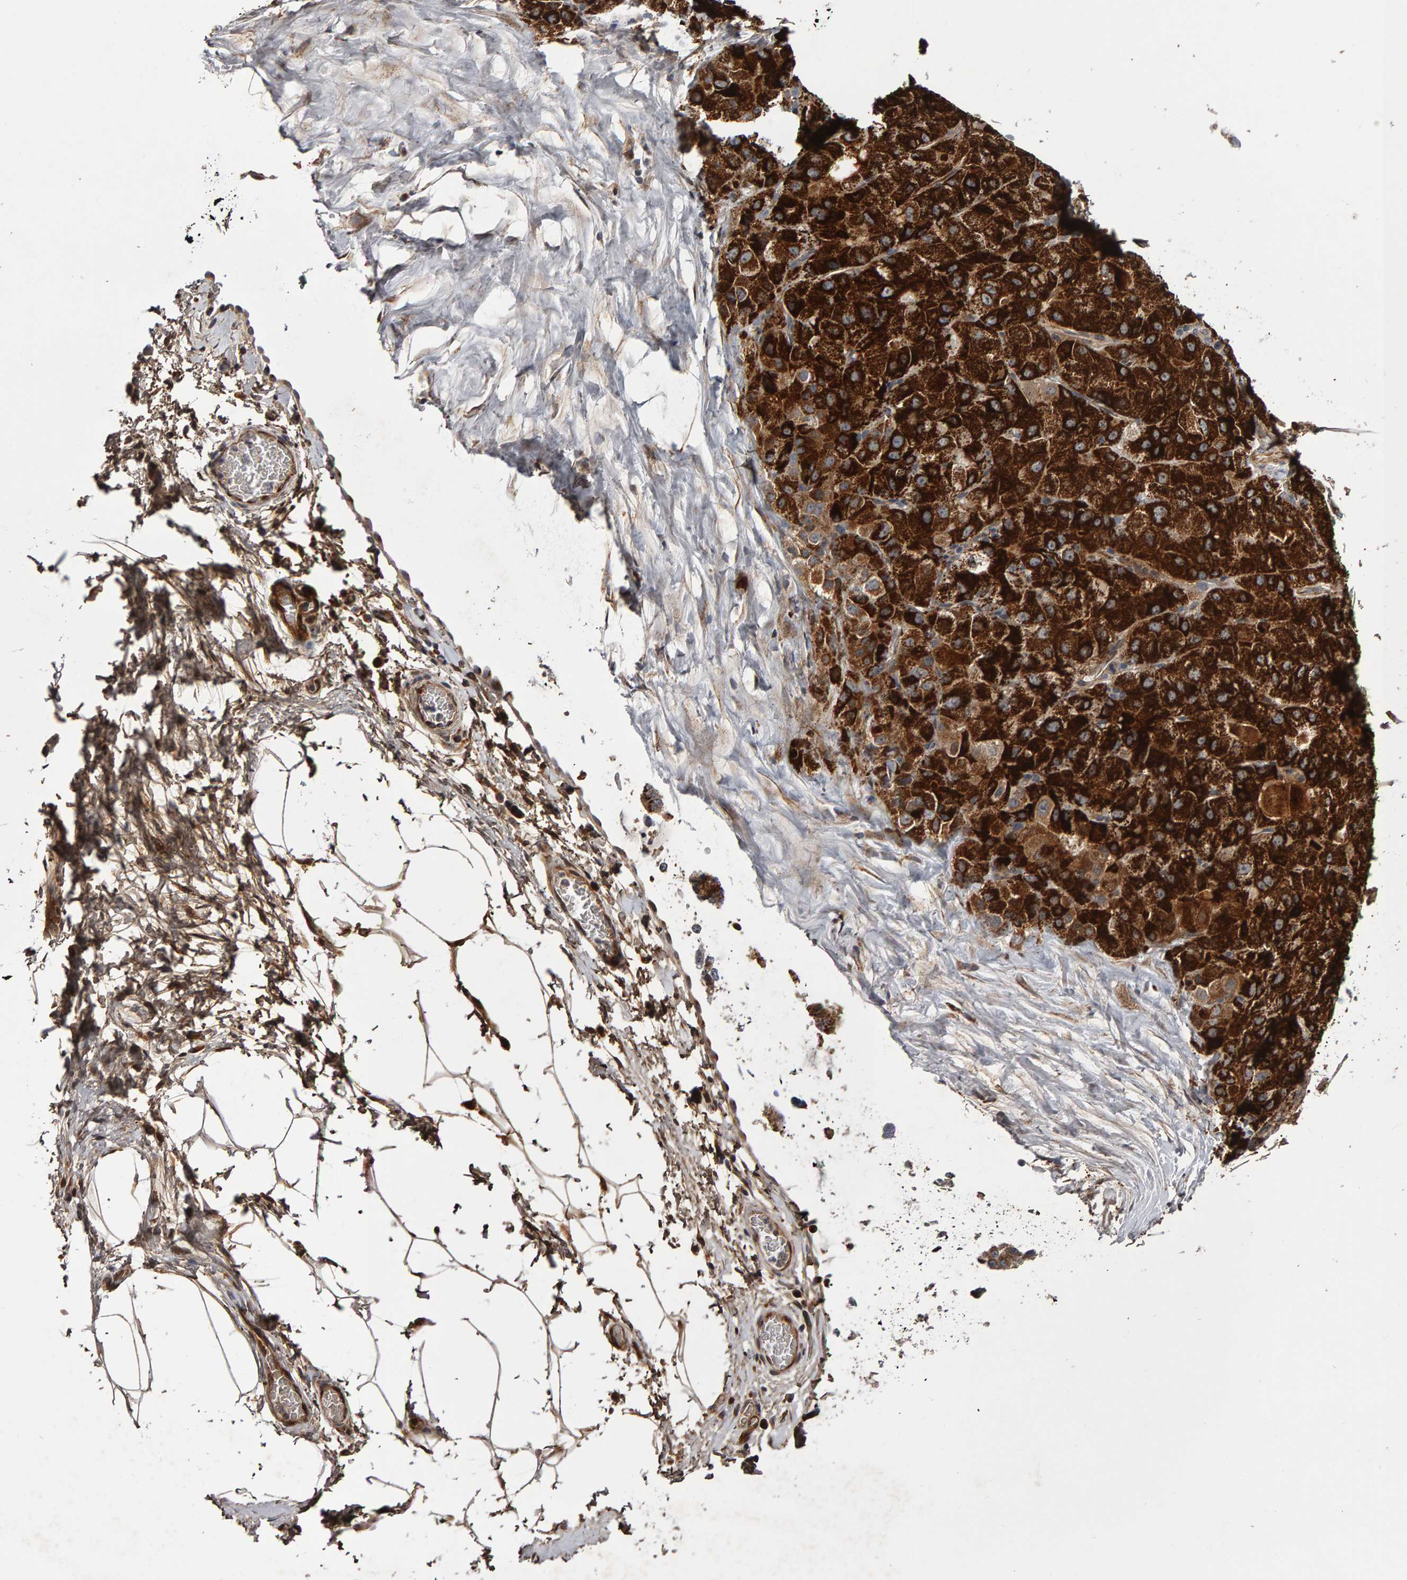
{"staining": {"intensity": "strong", "quantity": ">75%", "location": "cytoplasmic/membranous"}, "tissue": "liver cancer", "cell_type": "Tumor cells", "image_type": "cancer", "snomed": [{"axis": "morphology", "description": "Carcinoma, Hepatocellular, NOS"}, {"axis": "topography", "description": "Liver"}], "caption": "This micrograph shows hepatocellular carcinoma (liver) stained with immunohistochemistry (IHC) to label a protein in brown. The cytoplasmic/membranous of tumor cells show strong positivity for the protein. Nuclei are counter-stained blue.", "gene": "CANT1", "patient": {"sex": "male", "age": 80}}